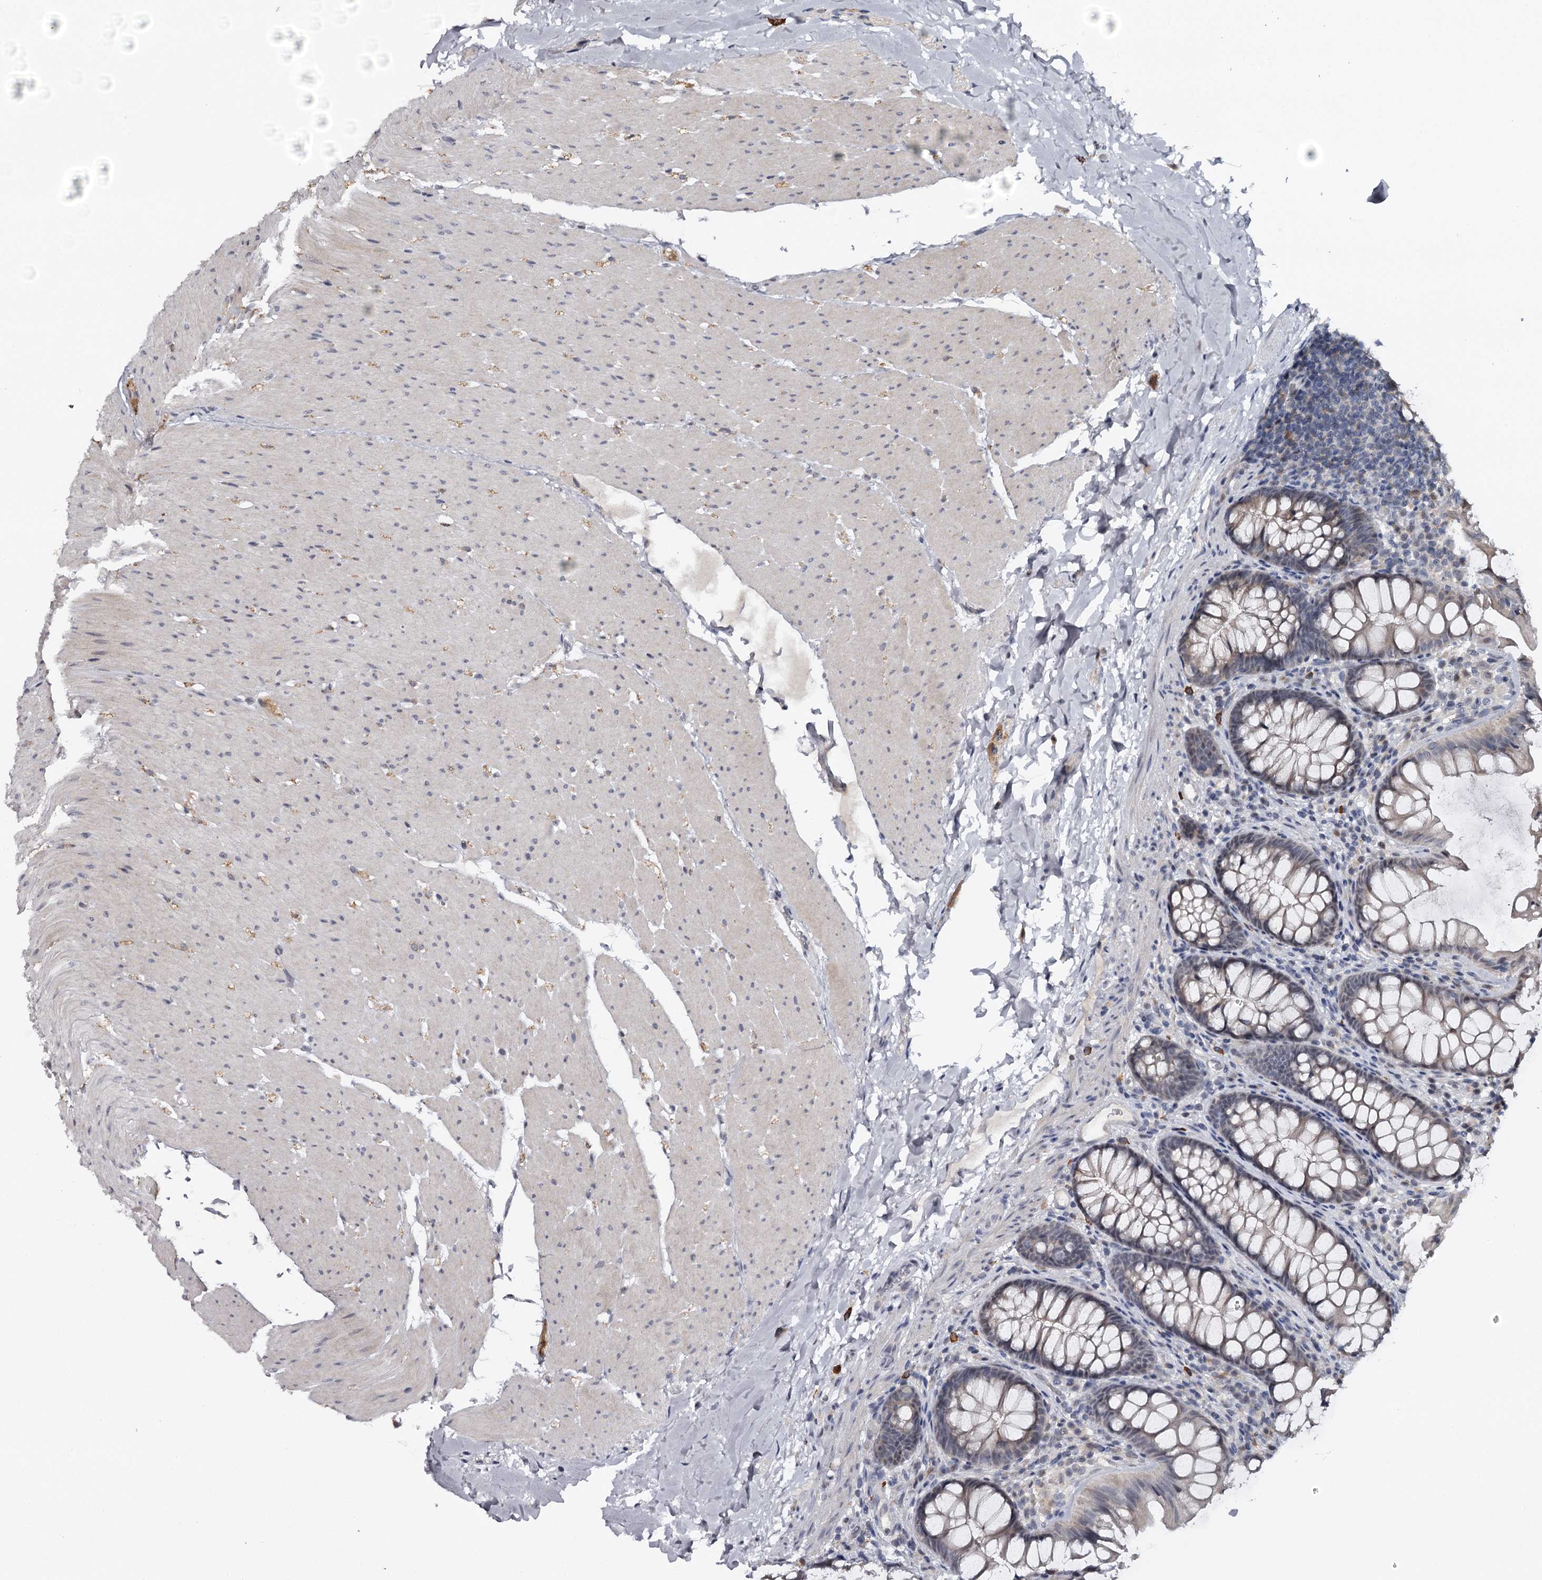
{"staining": {"intensity": "weak", "quantity": ">75%", "location": "cytoplasmic/membranous"}, "tissue": "colon", "cell_type": "Endothelial cells", "image_type": "normal", "snomed": [{"axis": "morphology", "description": "Normal tissue, NOS"}, {"axis": "topography", "description": "Colon"}], "caption": "A brown stain labels weak cytoplasmic/membranous positivity of a protein in endothelial cells of benign human colon. (brown staining indicates protein expression, while blue staining denotes nuclei).", "gene": "GTSF1", "patient": {"sex": "female", "age": 62}}